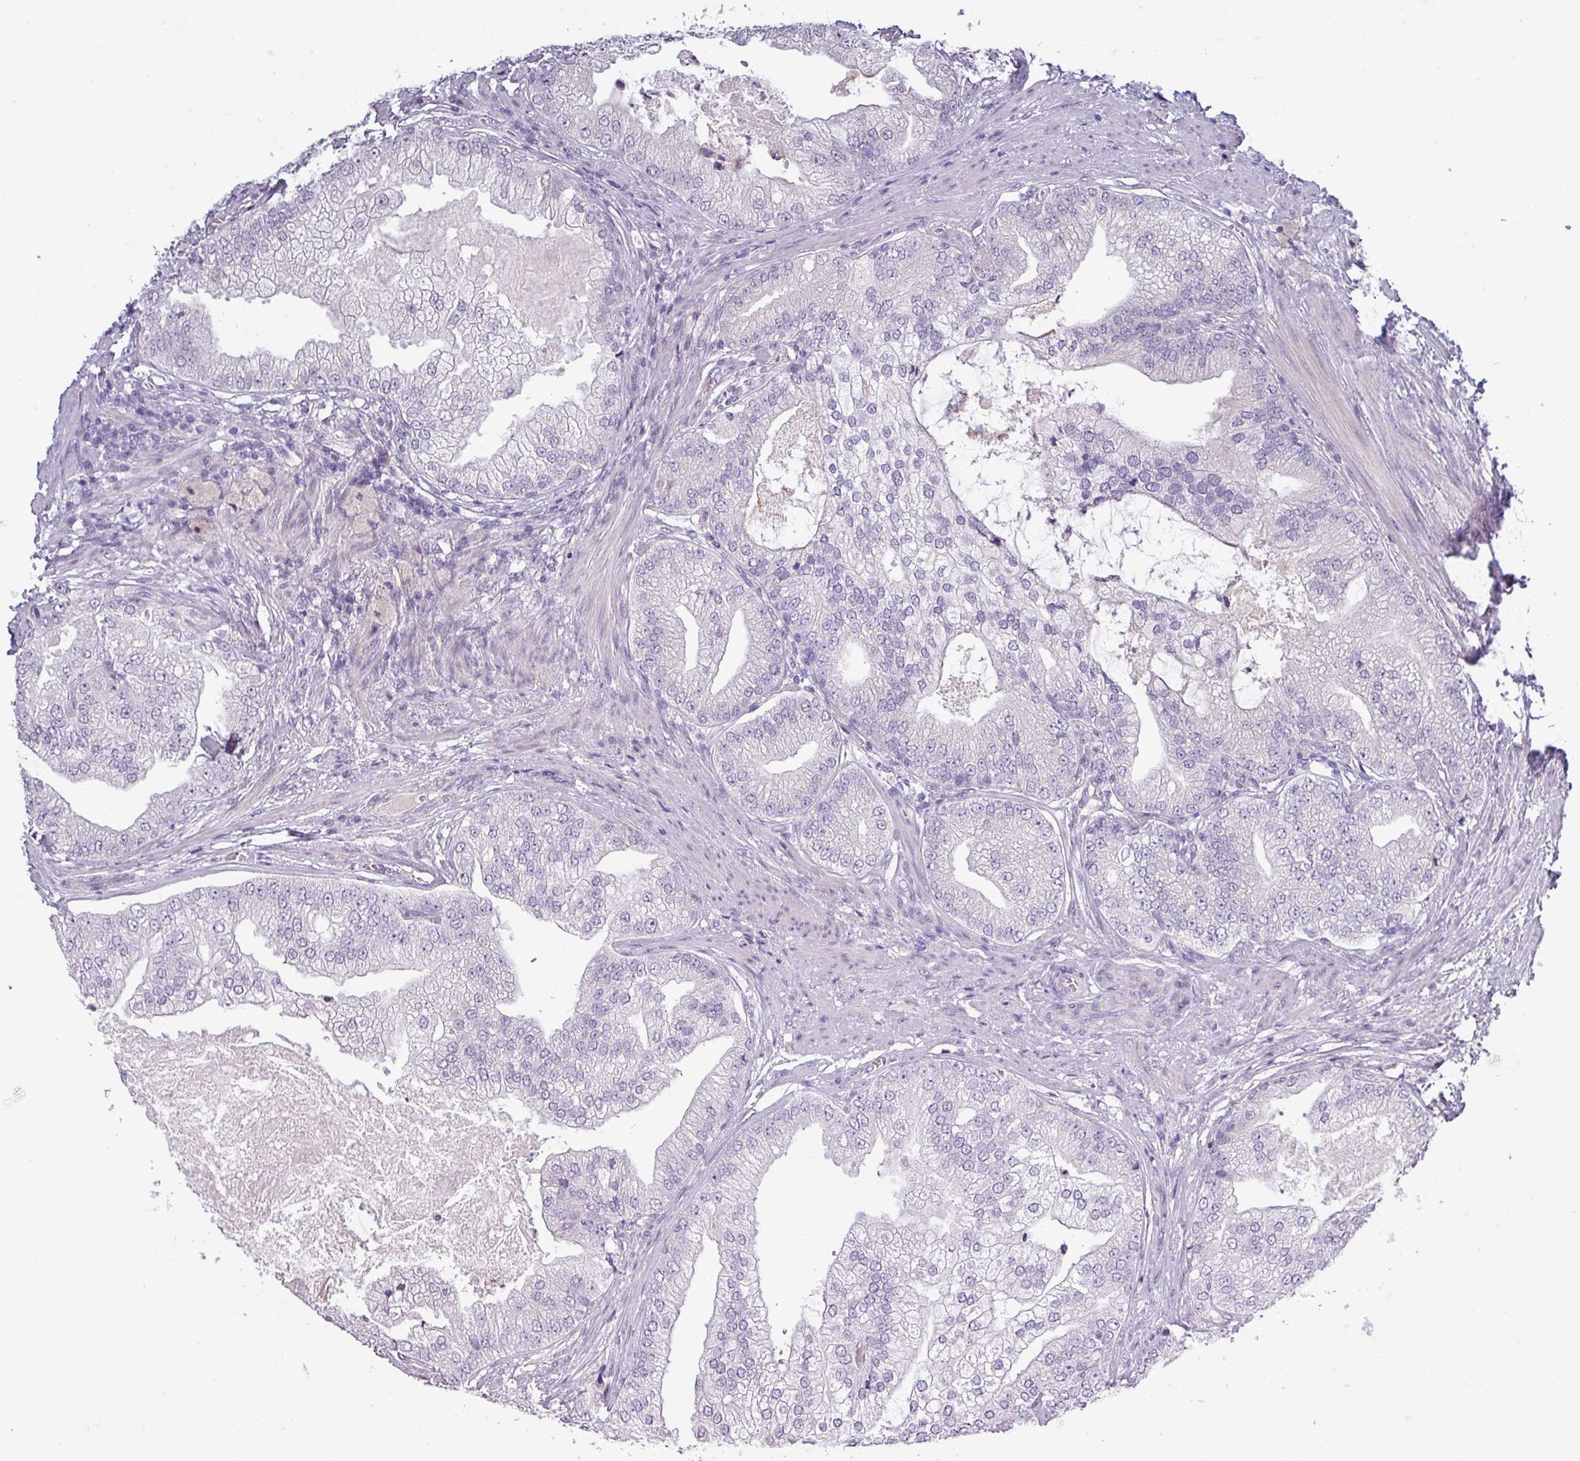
{"staining": {"intensity": "negative", "quantity": "none", "location": "none"}, "tissue": "prostate cancer", "cell_type": "Tumor cells", "image_type": "cancer", "snomed": [{"axis": "morphology", "description": "Adenocarcinoma, High grade"}, {"axis": "topography", "description": "Prostate"}], "caption": "Prostate cancer stained for a protein using IHC exhibits no positivity tumor cells.", "gene": "SLC26A9", "patient": {"sex": "male", "age": 70}}